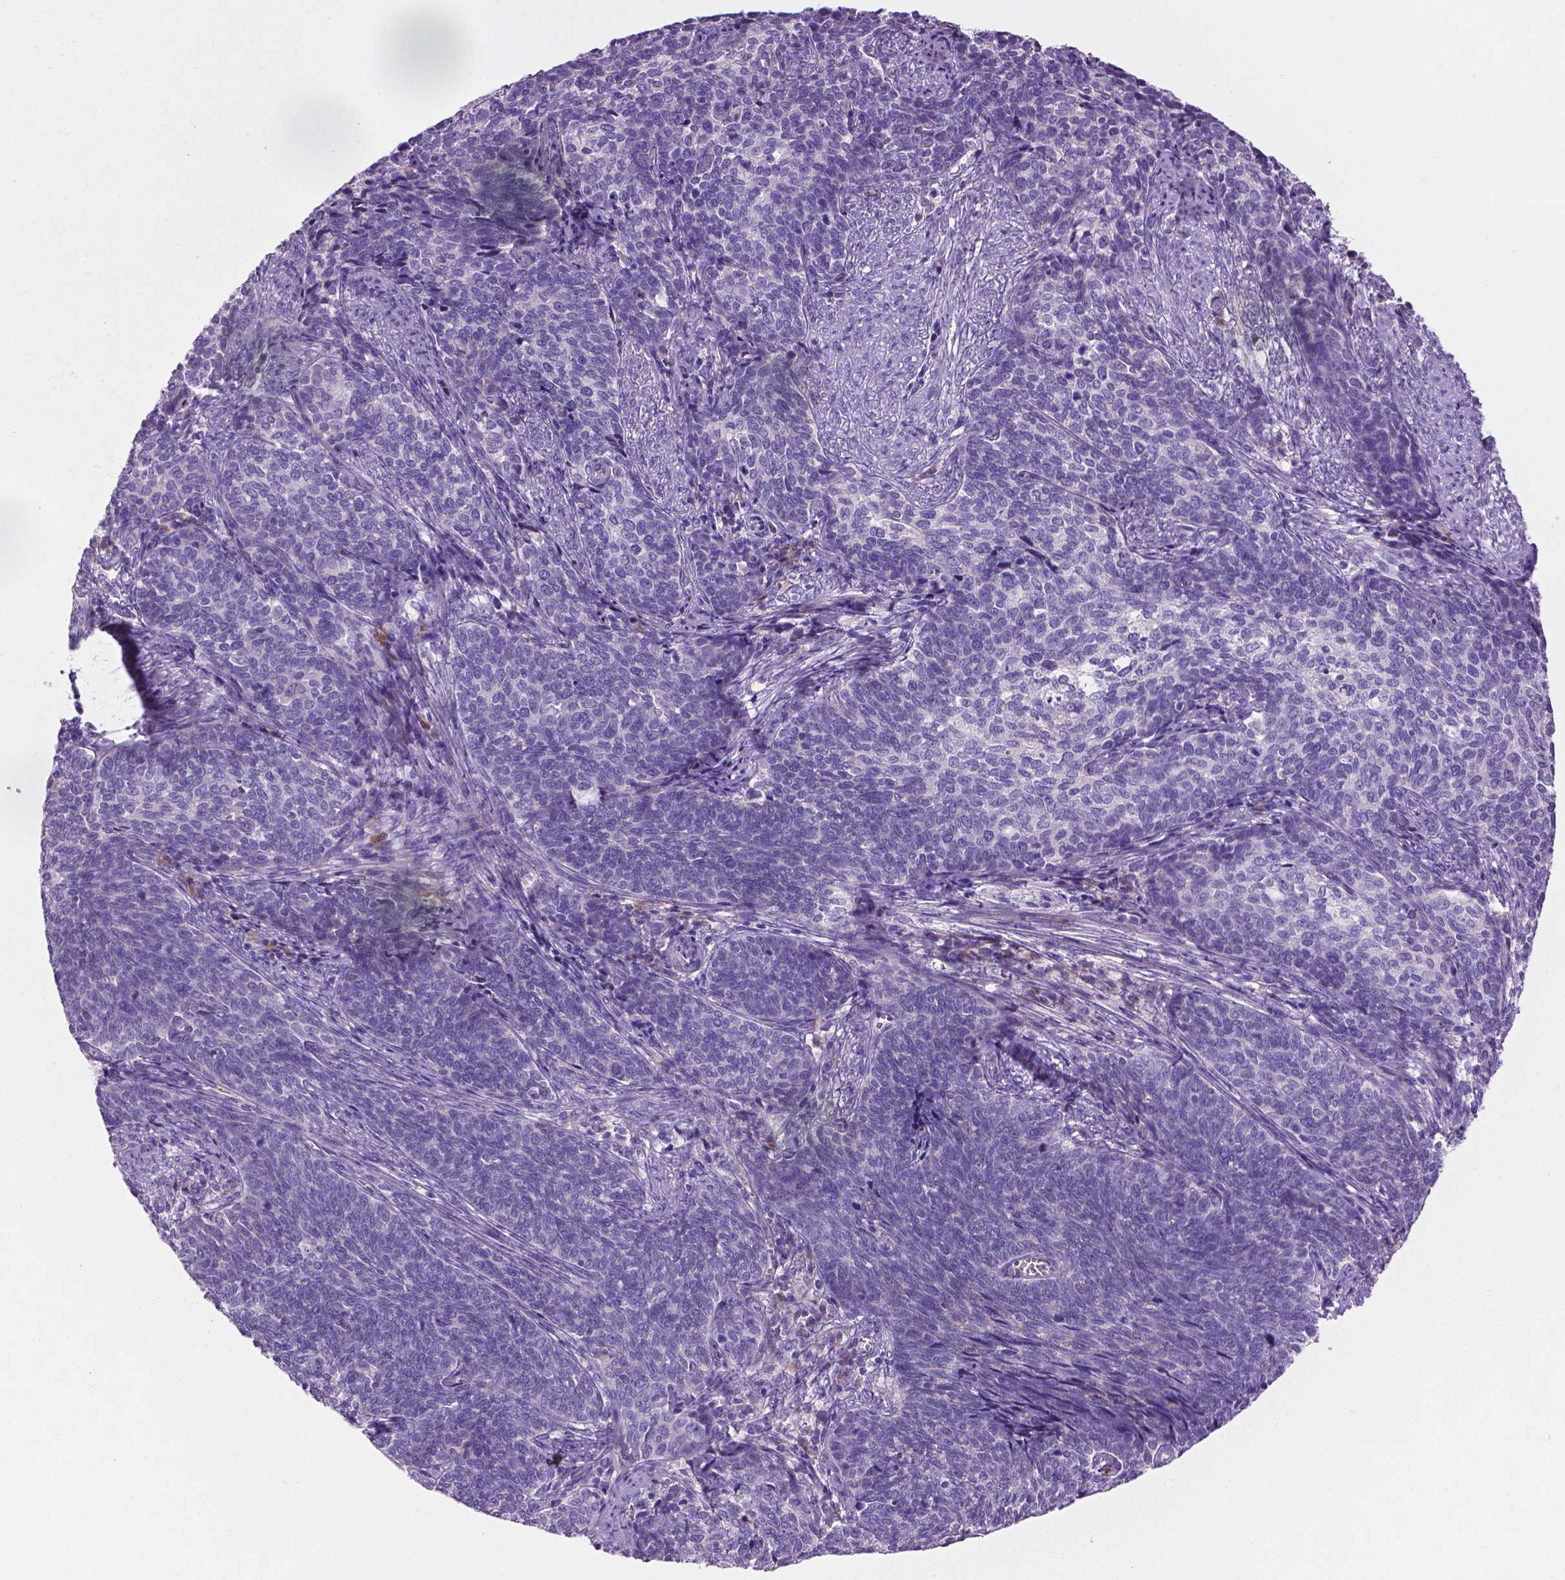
{"staining": {"intensity": "negative", "quantity": "none", "location": "none"}, "tissue": "cervical cancer", "cell_type": "Tumor cells", "image_type": "cancer", "snomed": [{"axis": "morphology", "description": "Squamous cell carcinoma, NOS"}, {"axis": "topography", "description": "Cervix"}], "caption": "High magnification brightfield microscopy of cervical cancer stained with DAB (brown) and counterstained with hematoxylin (blue): tumor cells show no significant staining.", "gene": "NOXO1", "patient": {"sex": "female", "age": 39}}